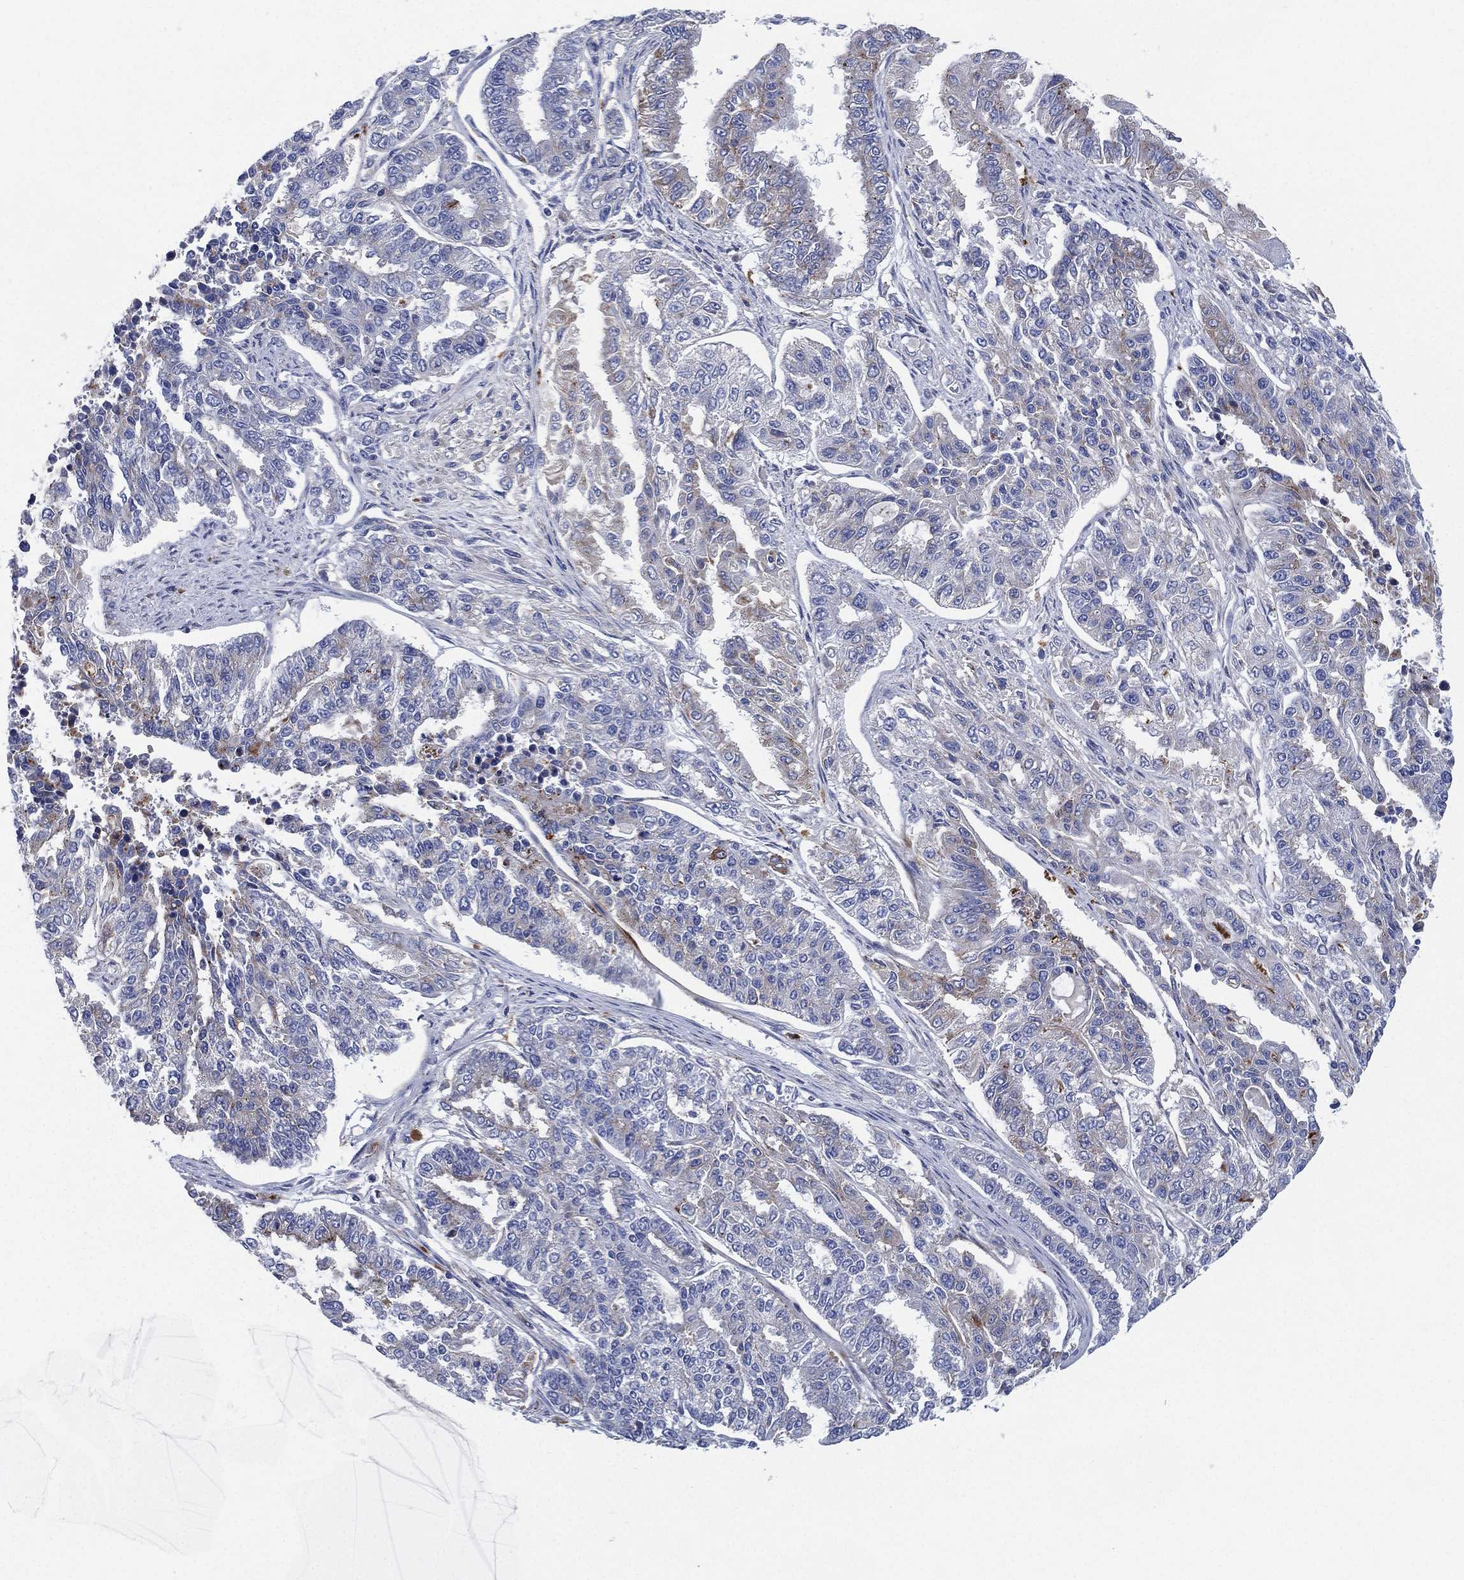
{"staining": {"intensity": "moderate", "quantity": "<25%", "location": "cytoplasmic/membranous"}, "tissue": "endometrial cancer", "cell_type": "Tumor cells", "image_type": "cancer", "snomed": [{"axis": "morphology", "description": "Adenocarcinoma, NOS"}, {"axis": "topography", "description": "Uterus"}], "caption": "Adenocarcinoma (endometrial) was stained to show a protein in brown. There is low levels of moderate cytoplasmic/membranous staining in about <25% of tumor cells.", "gene": "GALNS", "patient": {"sex": "female", "age": 59}}